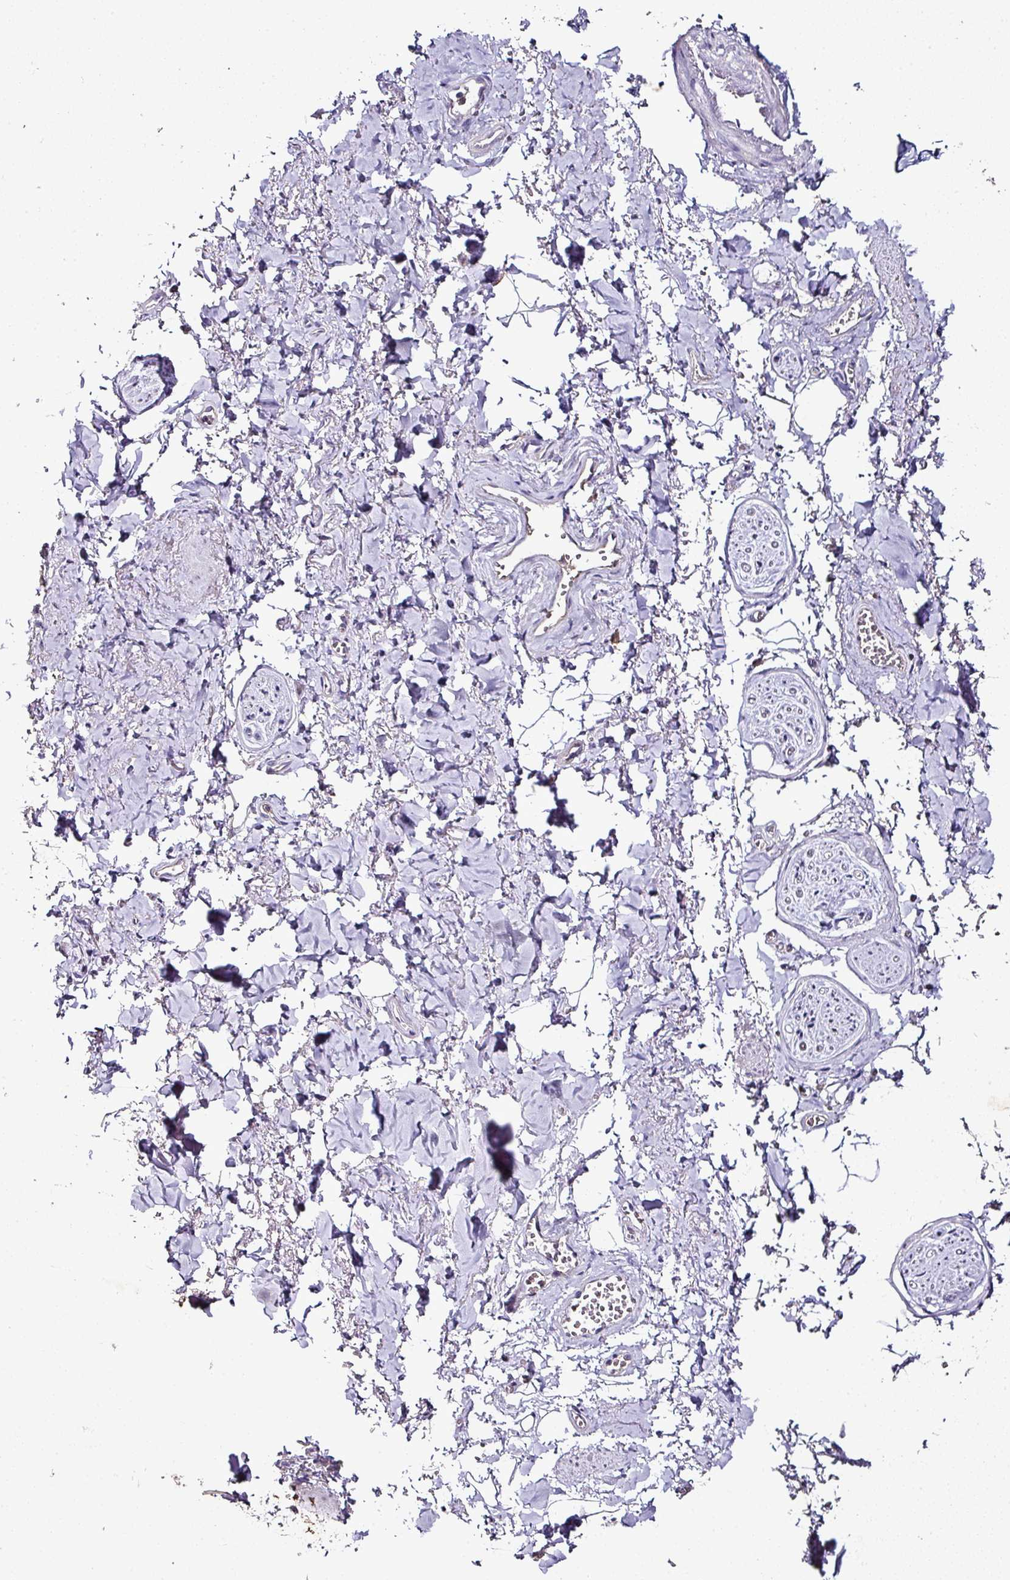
{"staining": {"intensity": "negative", "quantity": "none", "location": "none"}, "tissue": "adipose tissue", "cell_type": "Adipocytes", "image_type": "normal", "snomed": [{"axis": "morphology", "description": "Normal tissue, NOS"}, {"axis": "topography", "description": "Vulva"}, {"axis": "topography", "description": "Vagina"}, {"axis": "topography", "description": "Peripheral nerve tissue"}], "caption": "Adipocytes are negative for protein expression in unremarkable human adipose tissue. (IHC, brightfield microscopy, high magnification).", "gene": "SKIC2", "patient": {"sex": "female", "age": 66}}